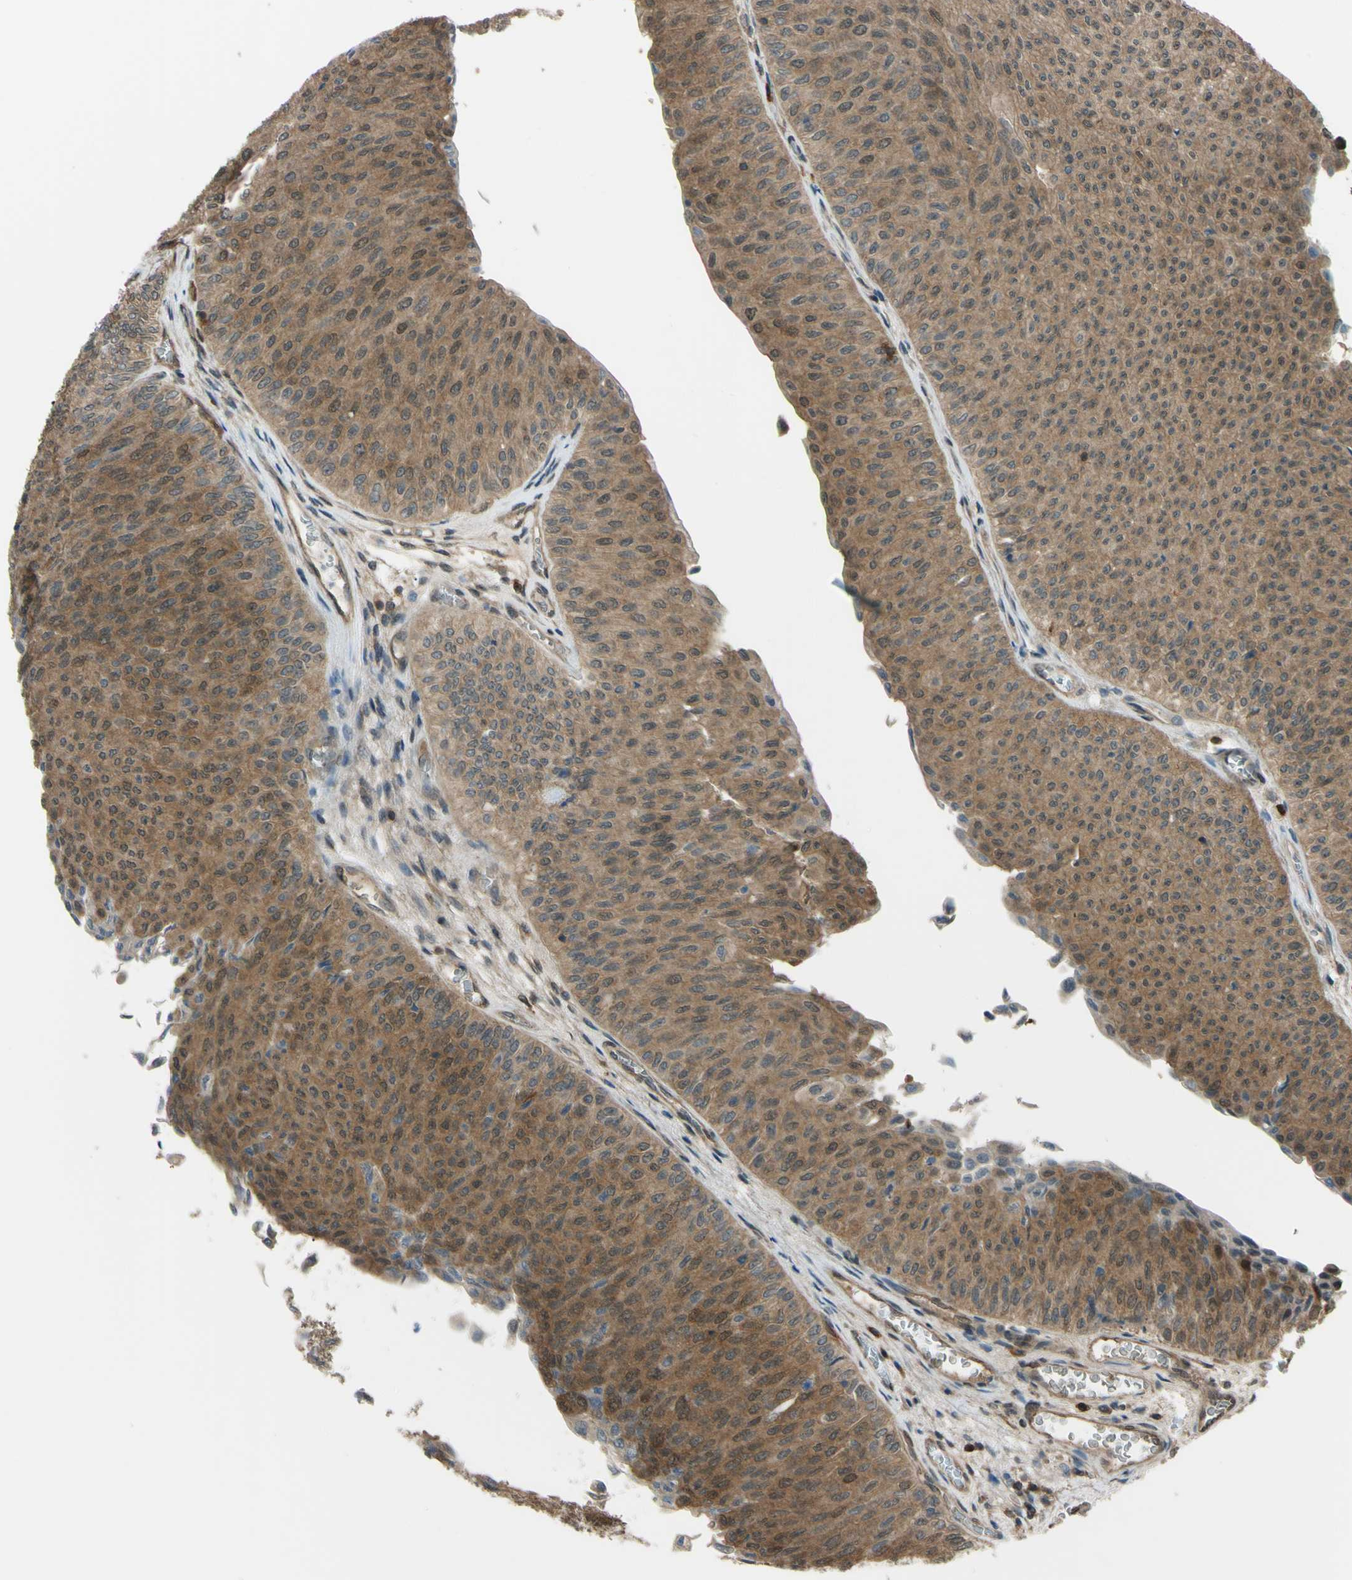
{"staining": {"intensity": "moderate", "quantity": ">75%", "location": "cytoplasmic/membranous"}, "tissue": "urothelial cancer", "cell_type": "Tumor cells", "image_type": "cancer", "snomed": [{"axis": "morphology", "description": "Urothelial carcinoma, Low grade"}, {"axis": "topography", "description": "Urinary bladder"}], "caption": "Urothelial cancer tissue demonstrates moderate cytoplasmic/membranous staining in approximately >75% of tumor cells, visualized by immunohistochemistry.", "gene": "YWHAQ", "patient": {"sex": "male", "age": 78}}